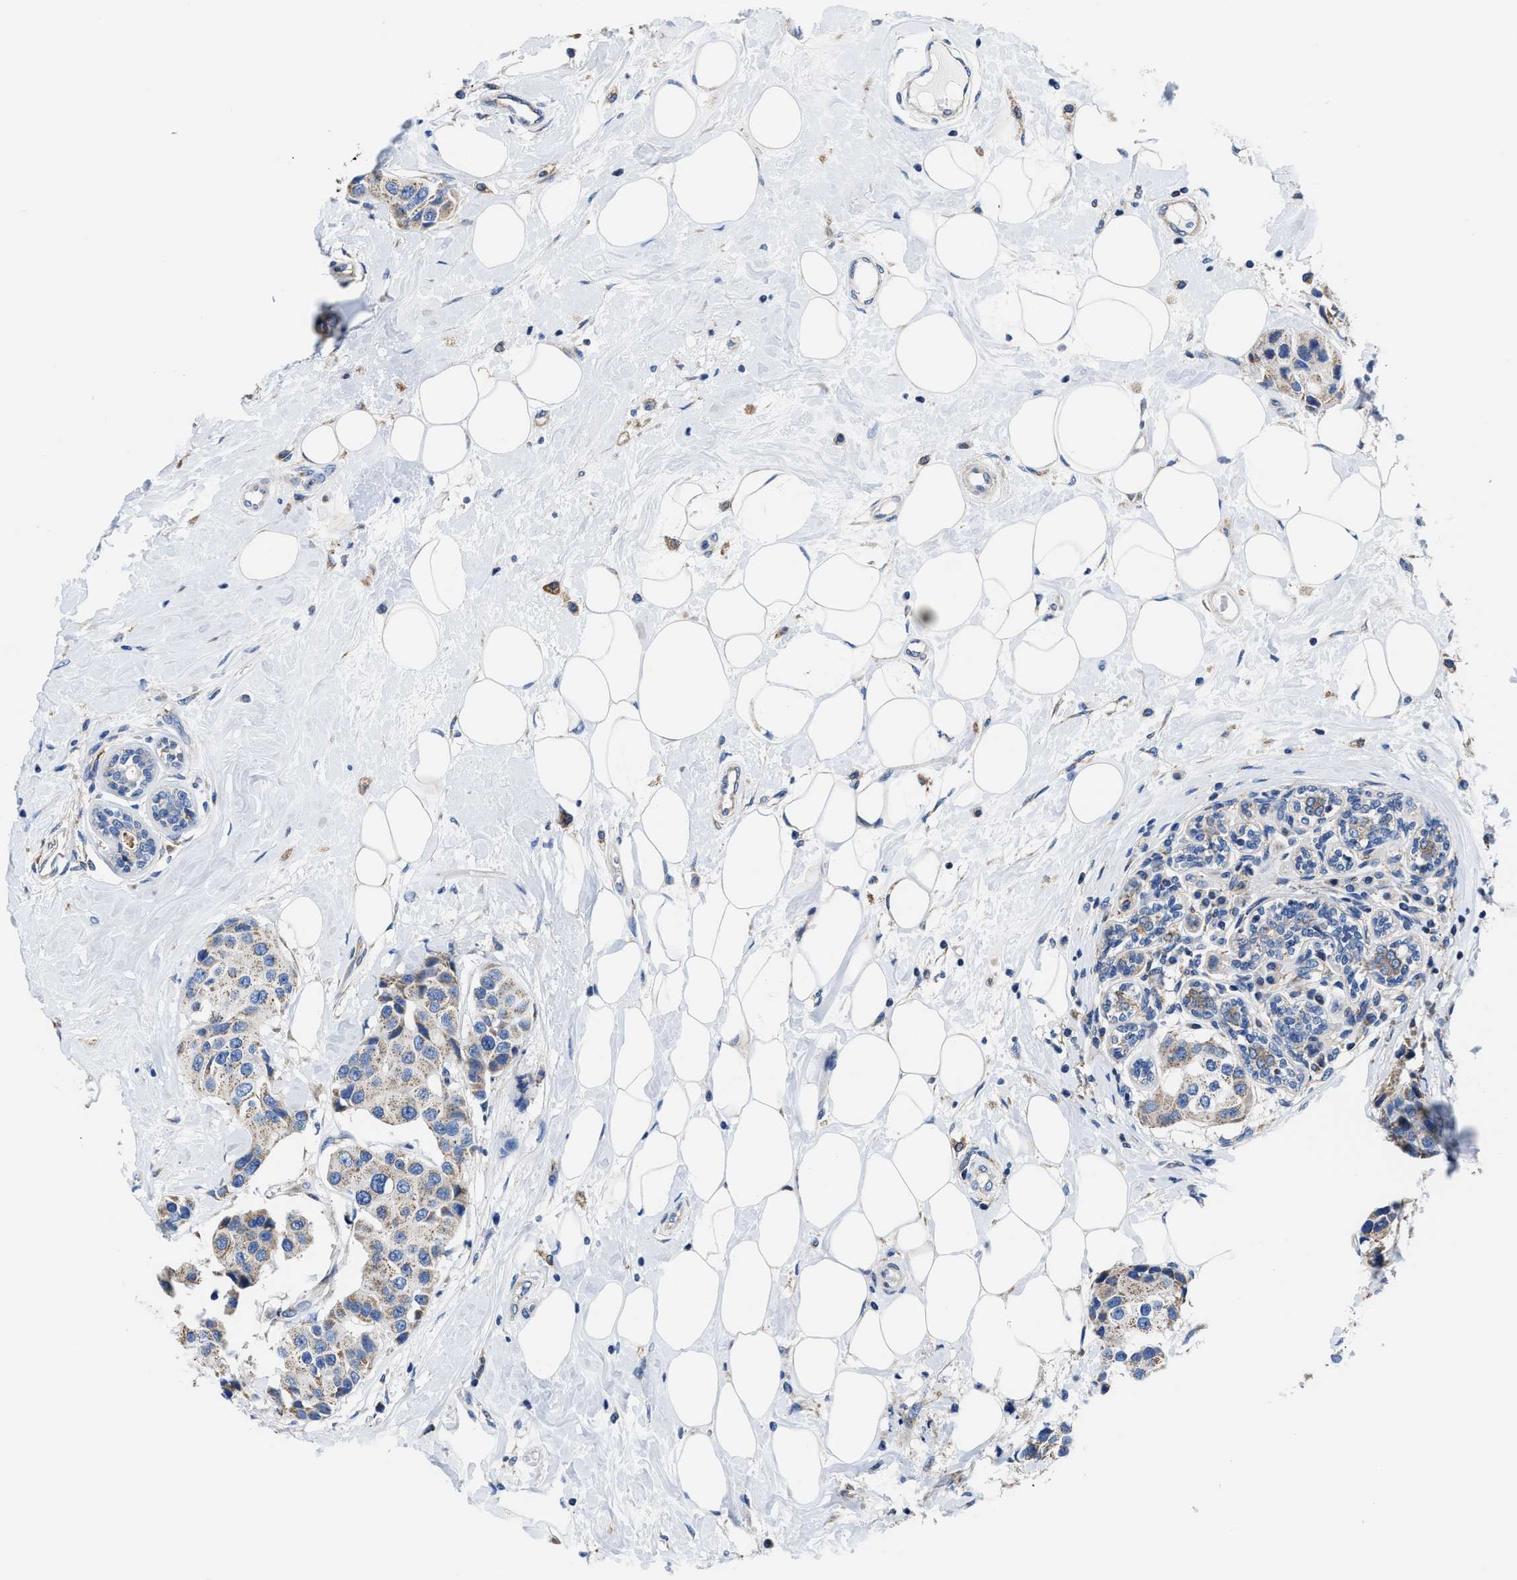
{"staining": {"intensity": "weak", "quantity": ">75%", "location": "cytoplasmic/membranous"}, "tissue": "breast cancer", "cell_type": "Tumor cells", "image_type": "cancer", "snomed": [{"axis": "morphology", "description": "Normal tissue, NOS"}, {"axis": "morphology", "description": "Duct carcinoma"}, {"axis": "topography", "description": "Breast"}], "caption": "Immunohistochemical staining of breast intraductal carcinoma reveals low levels of weak cytoplasmic/membranous positivity in about >75% of tumor cells.", "gene": "TMEM30A", "patient": {"sex": "female", "age": 39}}